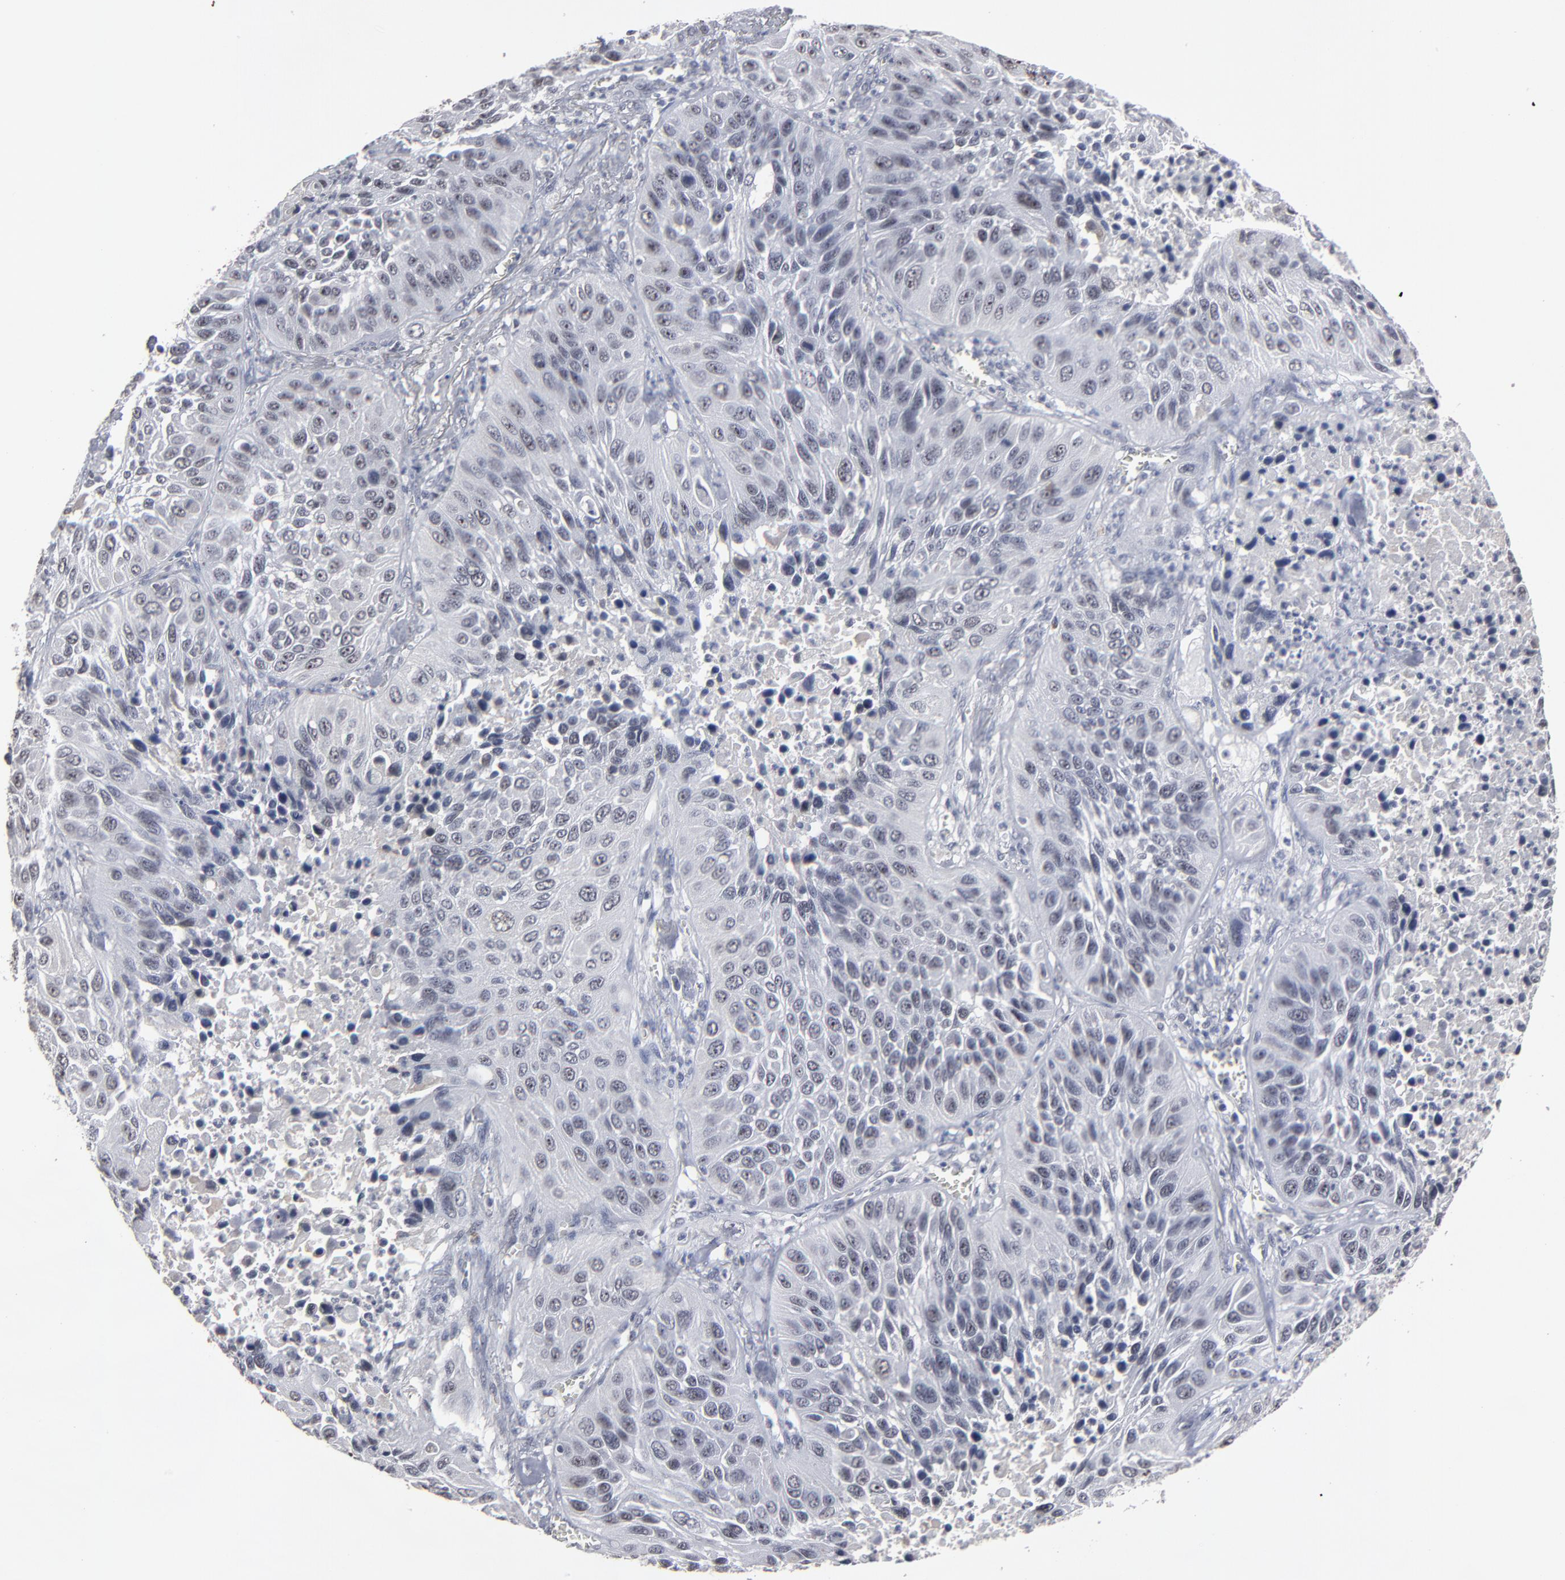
{"staining": {"intensity": "negative", "quantity": "none", "location": "none"}, "tissue": "lung cancer", "cell_type": "Tumor cells", "image_type": "cancer", "snomed": [{"axis": "morphology", "description": "Squamous cell carcinoma, NOS"}, {"axis": "topography", "description": "Lung"}], "caption": "Tumor cells are negative for protein expression in human squamous cell carcinoma (lung).", "gene": "SSRP1", "patient": {"sex": "female", "age": 76}}